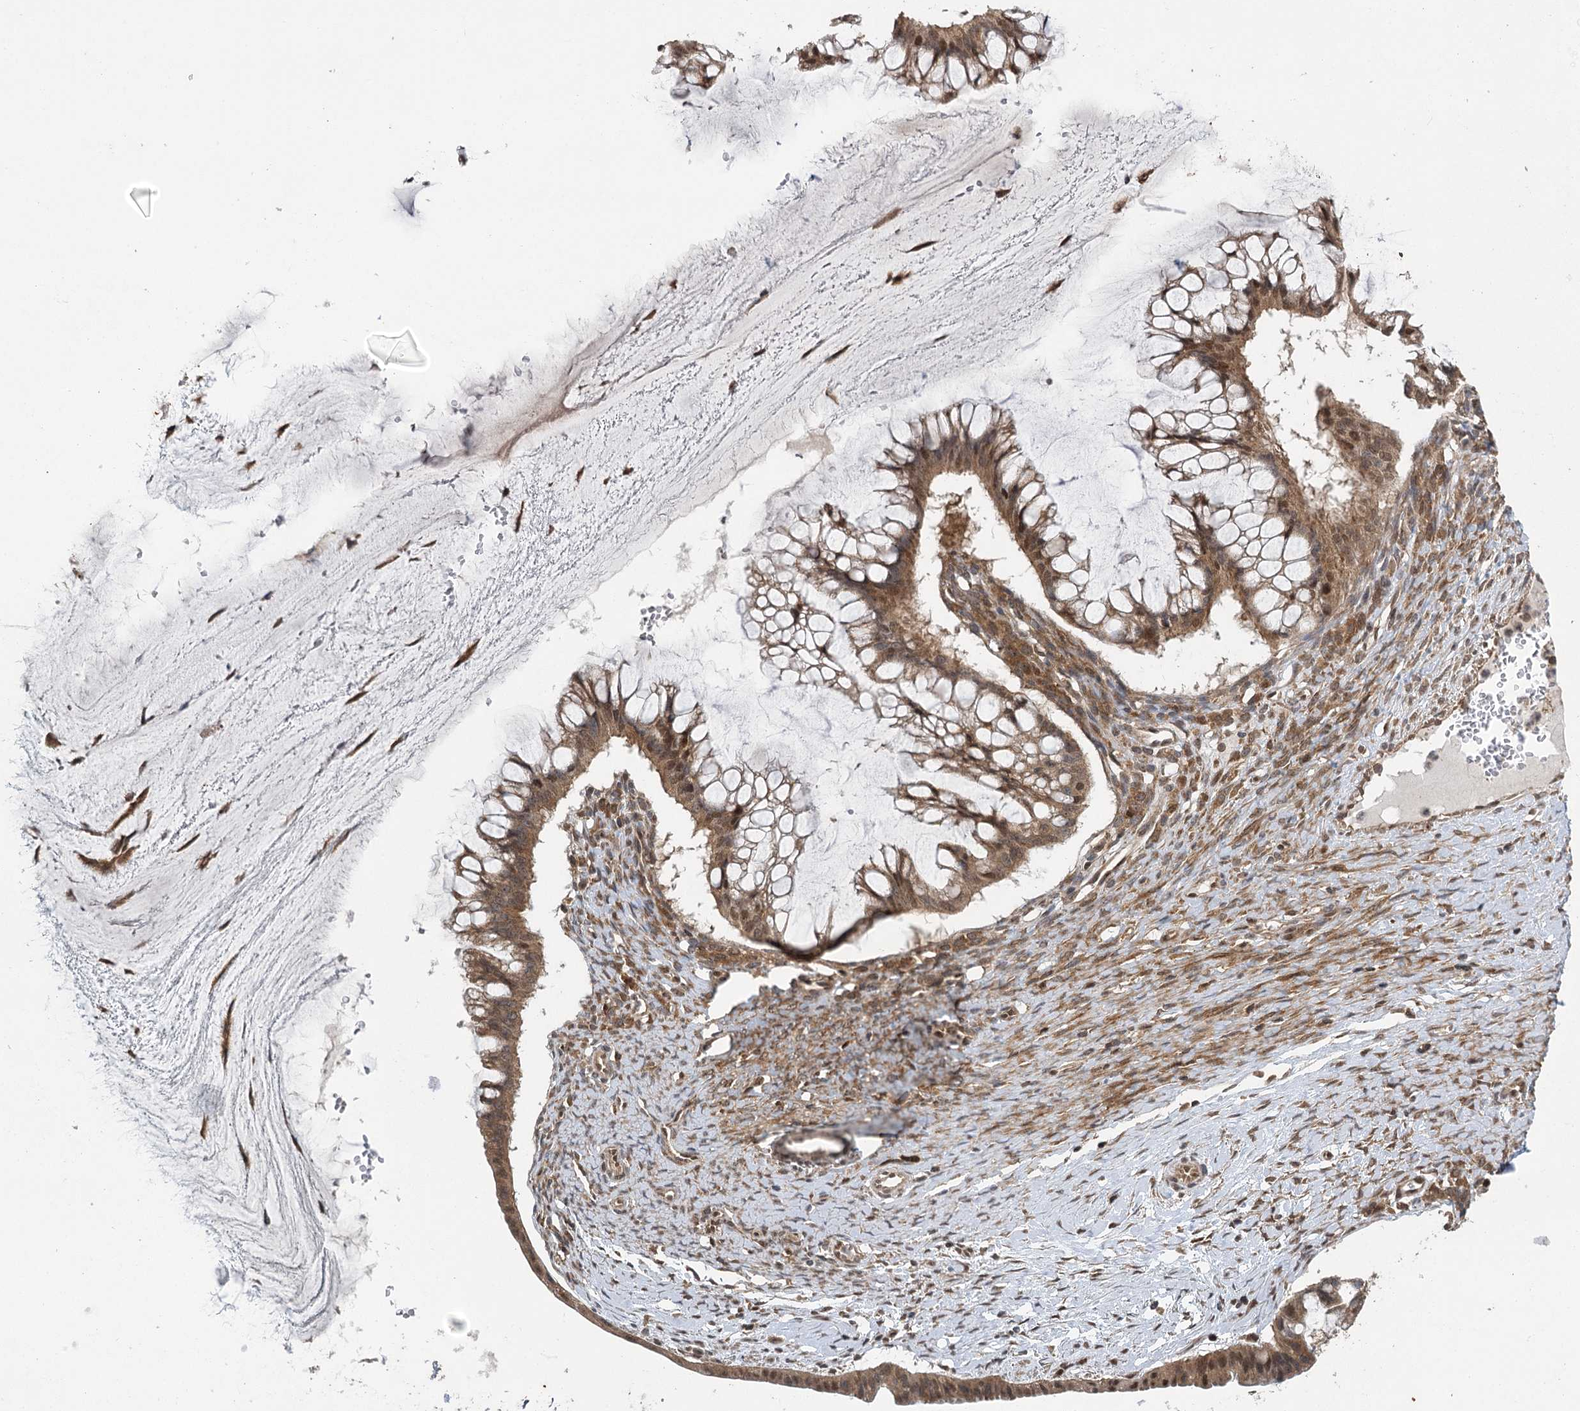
{"staining": {"intensity": "moderate", "quantity": ">75%", "location": "cytoplasmic/membranous,nuclear"}, "tissue": "ovarian cancer", "cell_type": "Tumor cells", "image_type": "cancer", "snomed": [{"axis": "morphology", "description": "Cystadenocarcinoma, mucinous, NOS"}, {"axis": "topography", "description": "Ovary"}], "caption": "Ovarian mucinous cystadenocarcinoma stained with DAB (3,3'-diaminobenzidine) immunohistochemistry (IHC) reveals medium levels of moderate cytoplasmic/membranous and nuclear staining in approximately >75% of tumor cells.", "gene": "C12orf4", "patient": {"sex": "female", "age": 73}}